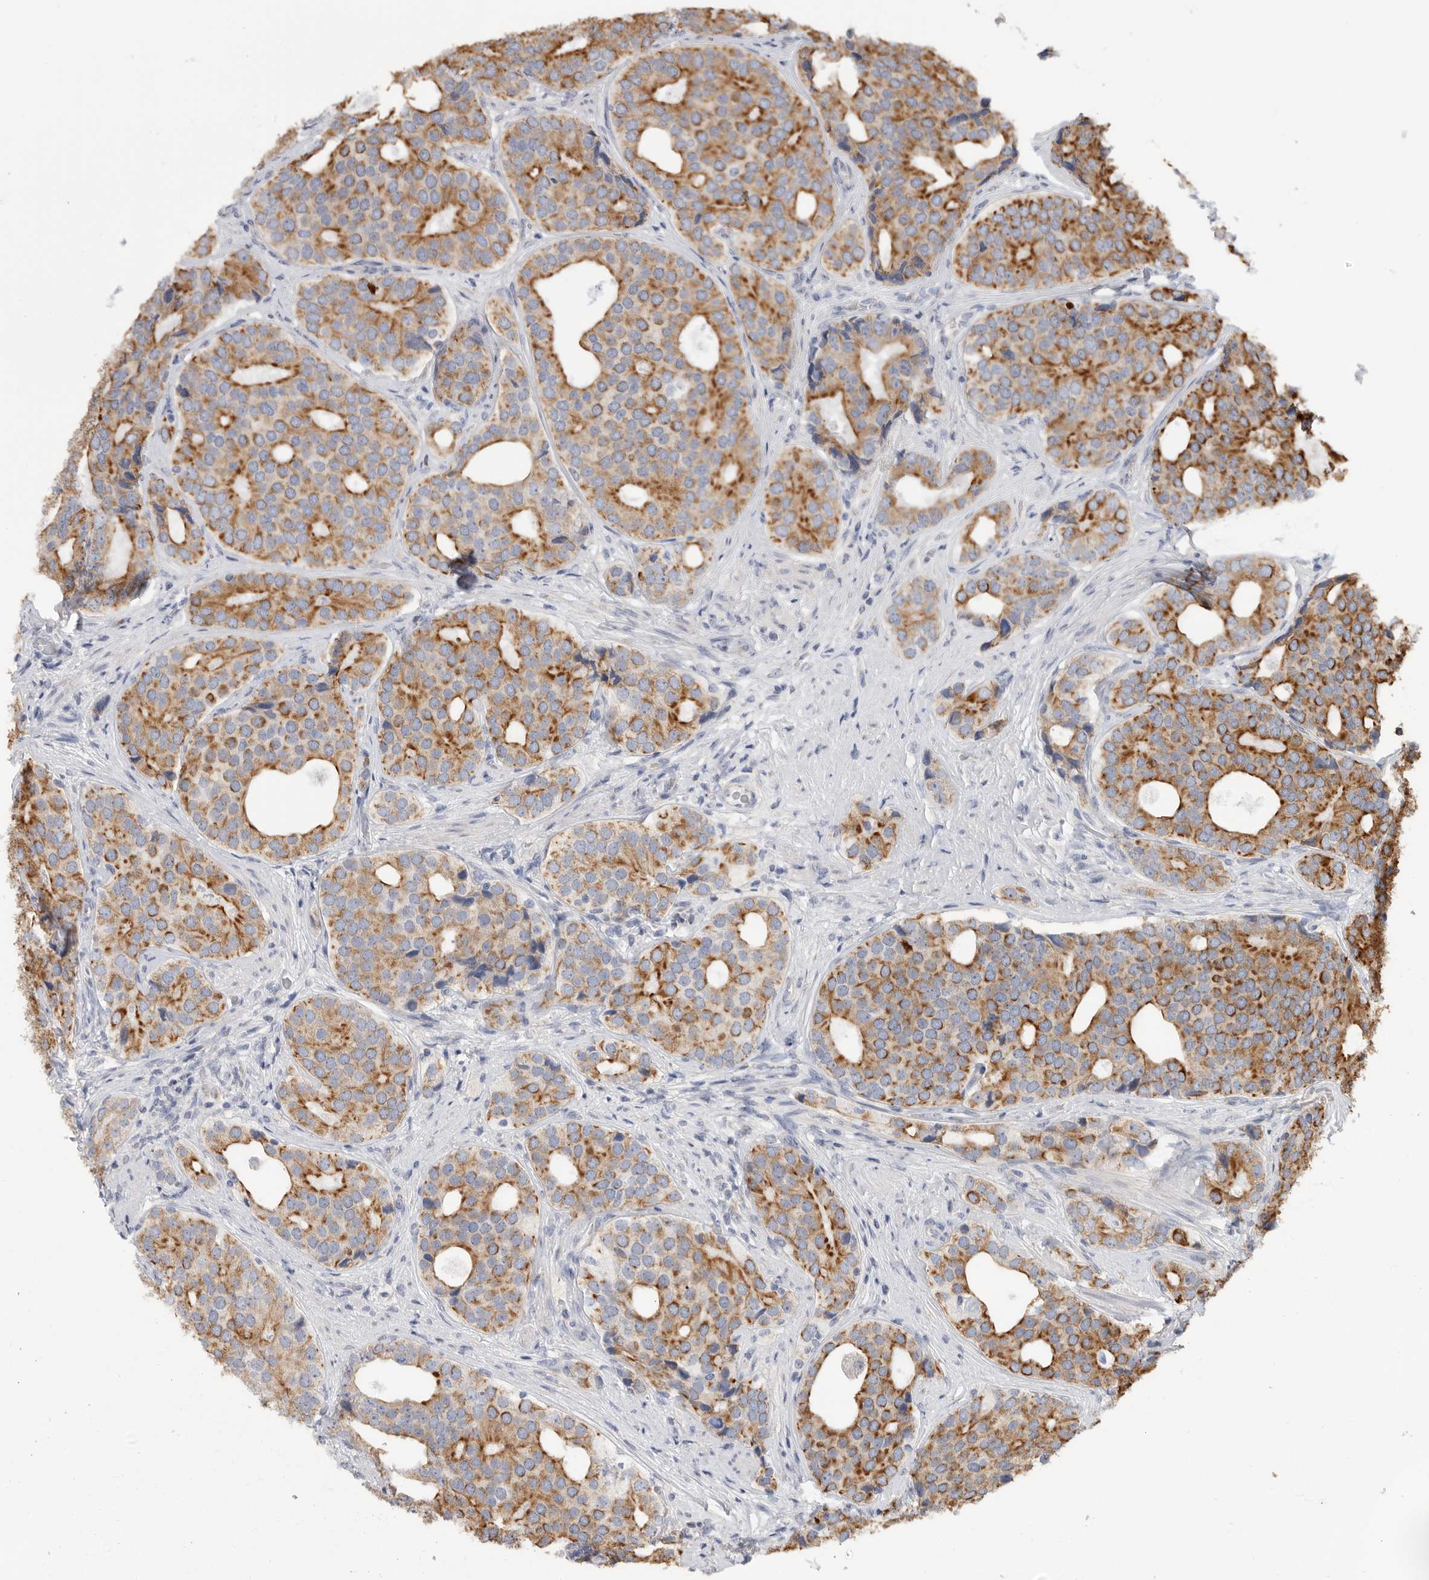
{"staining": {"intensity": "moderate", "quantity": ">75%", "location": "cytoplasmic/membranous"}, "tissue": "prostate cancer", "cell_type": "Tumor cells", "image_type": "cancer", "snomed": [{"axis": "morphology", "description": "Adenocarcinoma, High grade"}, {"axis": "topography", "description": "Prostate"}], "caption": "High-magnification brightfield microscopy of prostate cancer stained with DAB (brown) and counterstained with hematoxylin (blue). tumor cells exhibit moderate cytoplasmic/membranous staining is identified in approximately>75% of cells. (IHC, brightfield microscopy, high magnification).", "gene": "MTFR1L", "patient": {"sex": "male", "age": 56}}